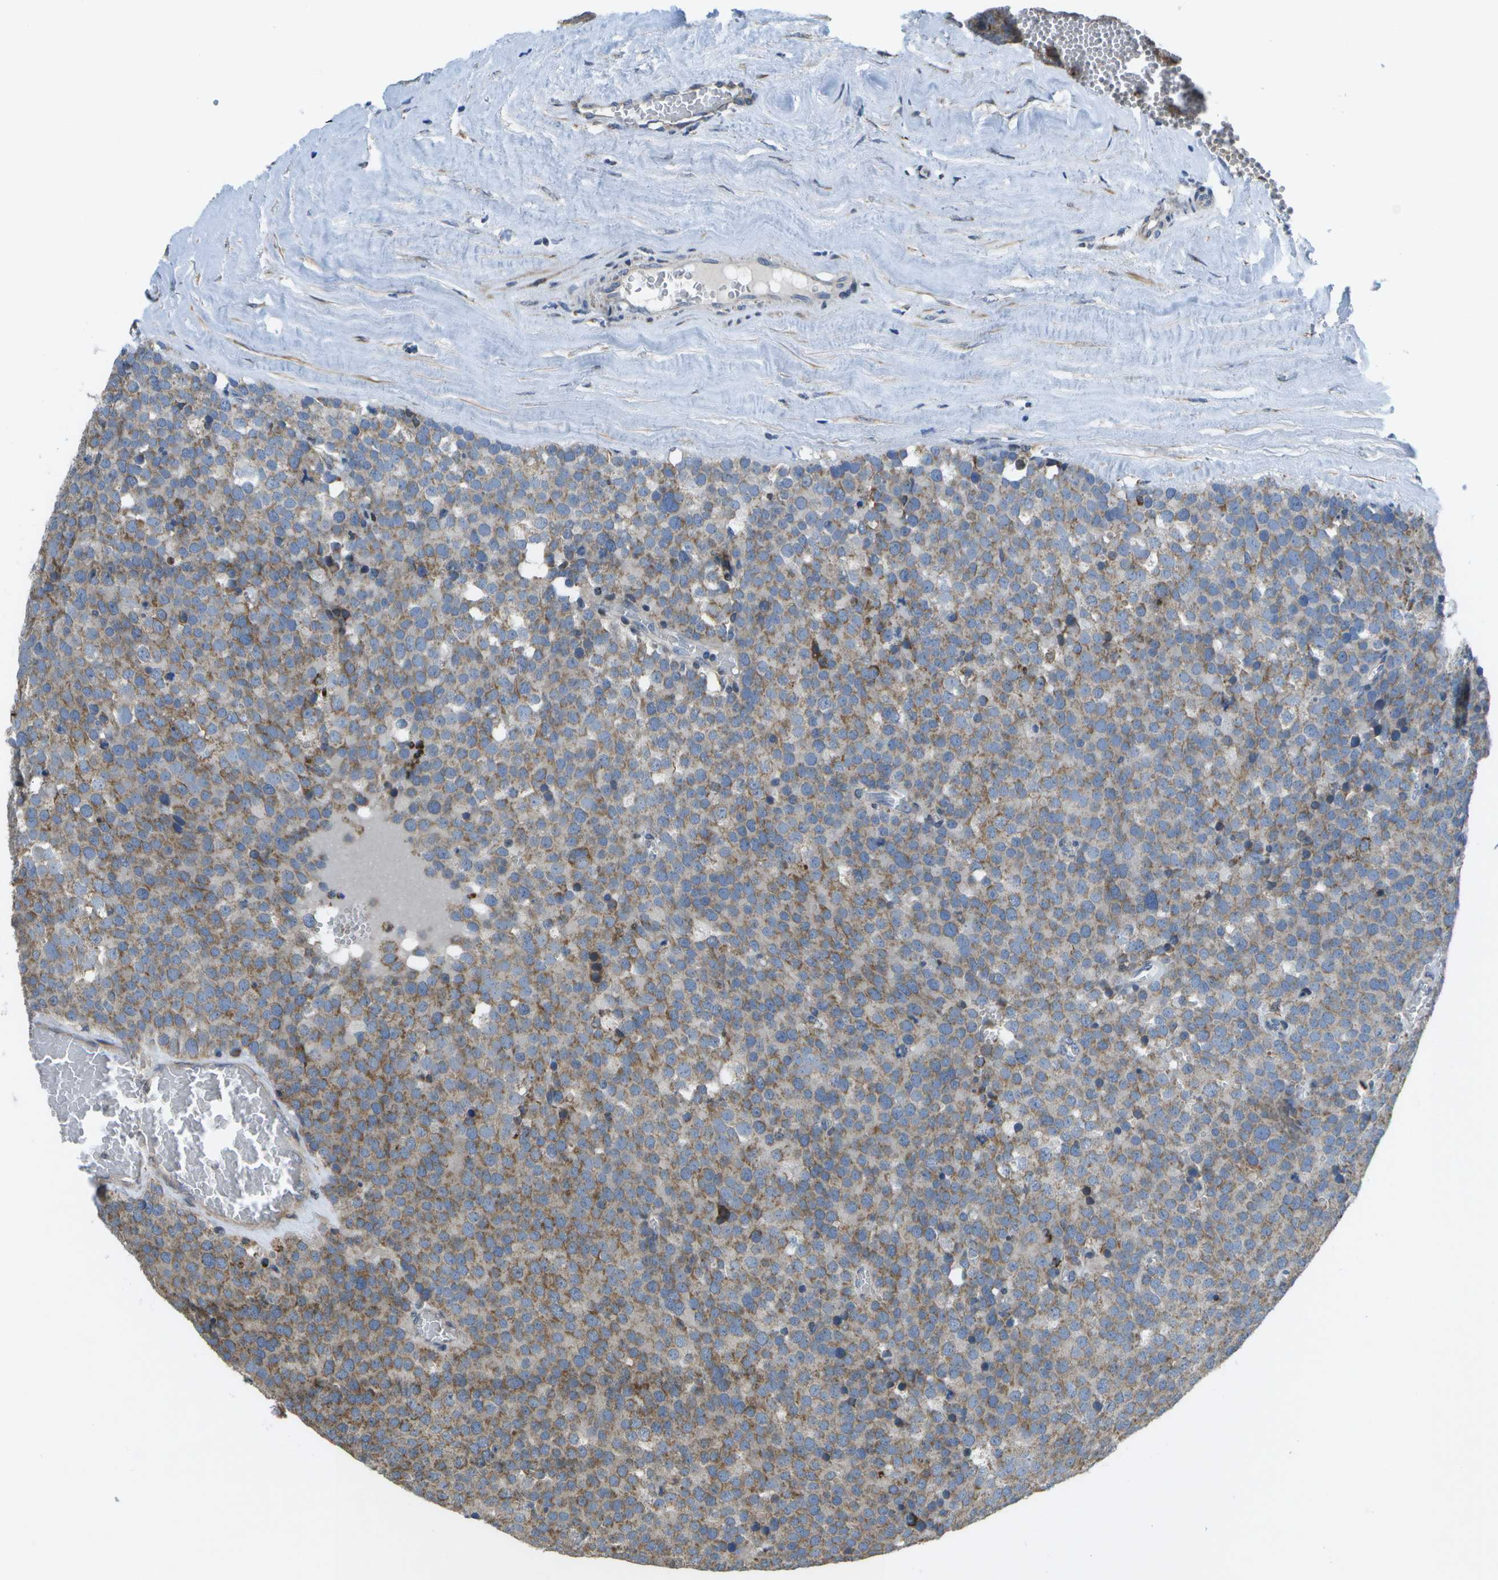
{"staining": {"intensity": "moderate", "quantity": ">75%", "location": "cytoplasmic/membranous"}, "tissue": "testis cancer", "cell_type": "Tumor cells", "image_type": "cancer", "snomed": [{"axis": "morphology", "description": "Normal tissue, NOS"}, {"axis": "morphology", "description": "Seminoma, NOS"}, {"axis": "topography", "description": "Testis"}], "caption": "Immunohistochemistry staining of testis seminoma, which exhibits medium levels of moderate cytoplasmic/membranous staining in about >75% of tumor cells indicating moderate cytoplasmic/membranous protein expression. The staining was performed using DAB (brown) for protein detection and nuclei were counterstained in hematoxylin (blue).", "gene": "HADHA", "patient": {"sex": "male", "age": 71}}